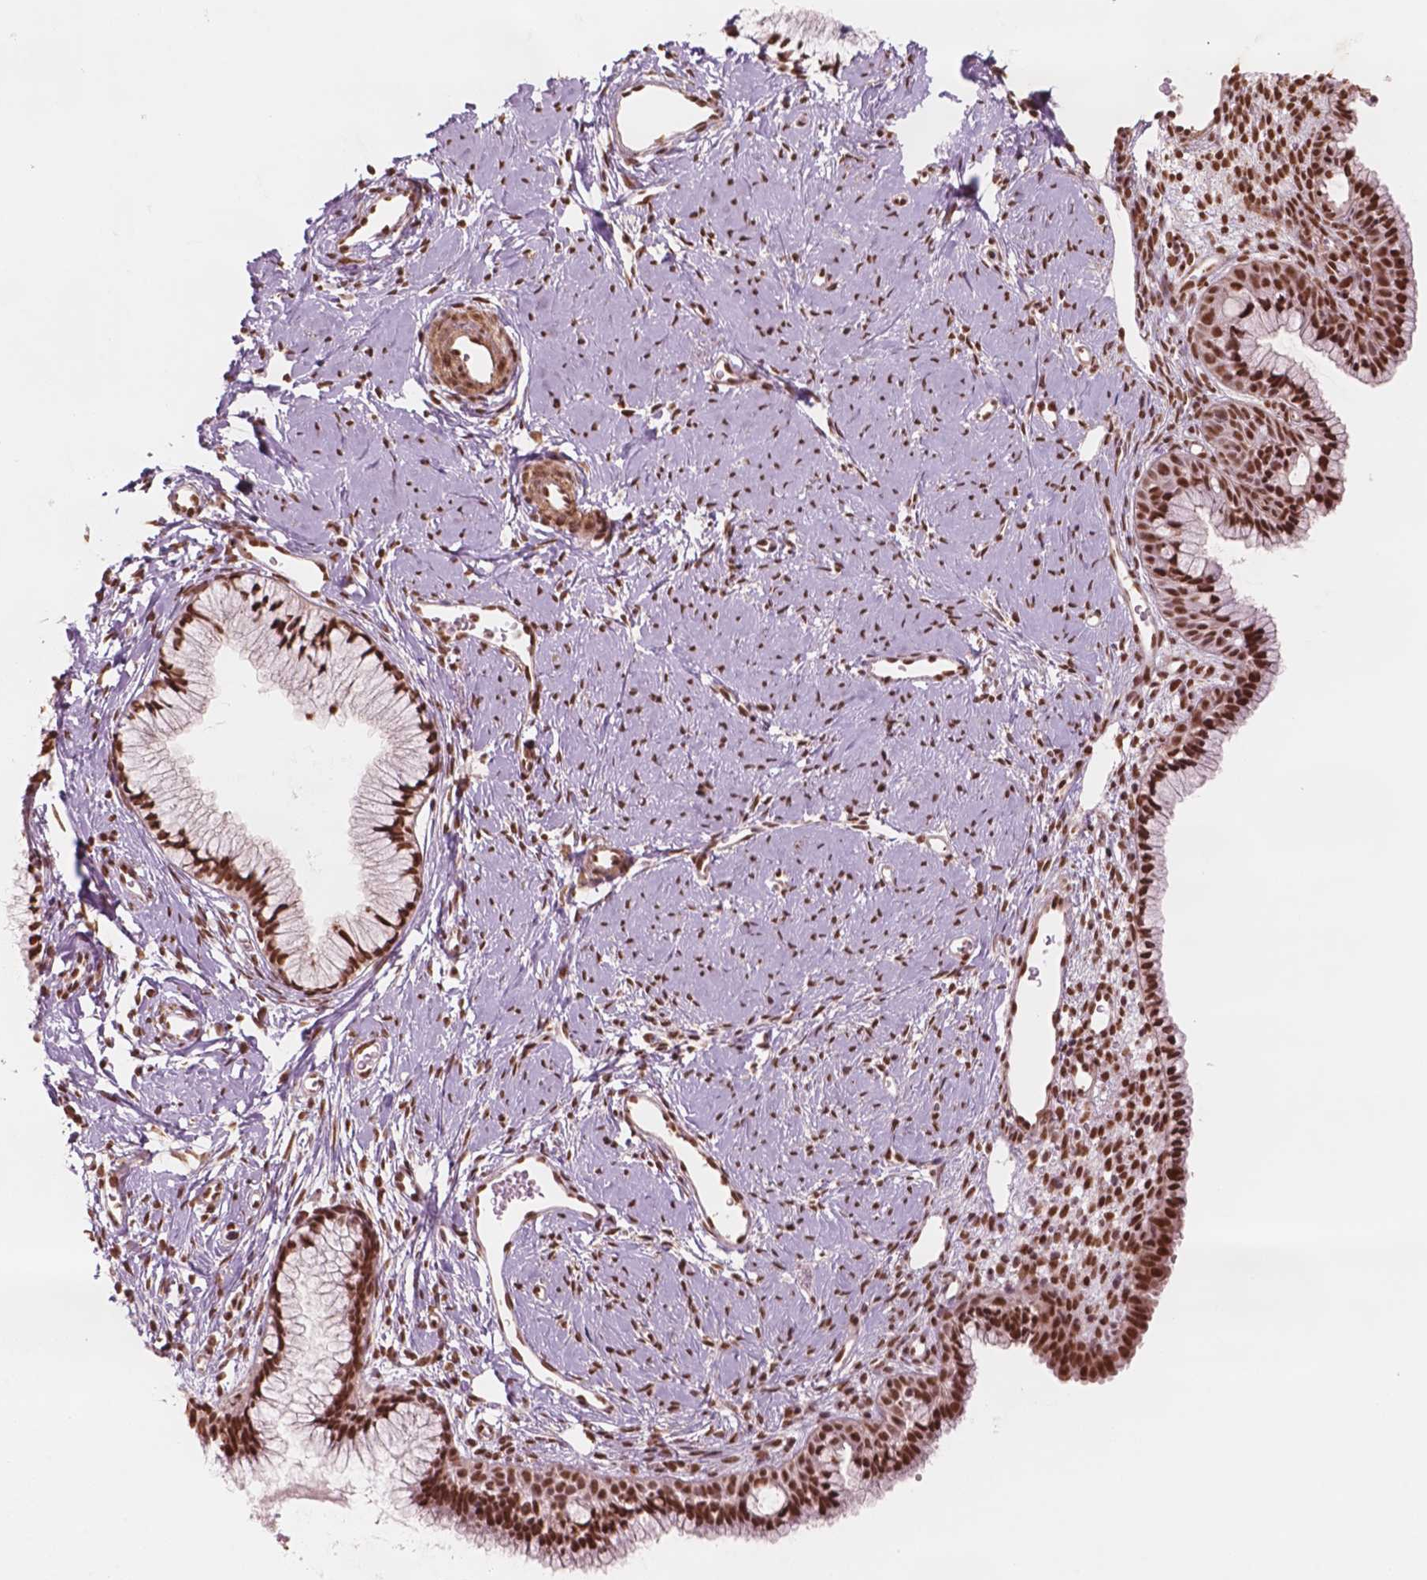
{"staining": {"intensity": "strong", "quantity": ">75%", "location": "nuclear"}, "tissue": "cervix", "cell_type": "Glandular cells", "image_type": "normal", "snomed": [{"axis": "morphology", "description": "Normal tissue, NOS"}, {"axis": "topography", "description": "Cervix"}], "caption": "This histopathology image exhibits unremarkable cervix stained with immunohistochemistry (IHC) to label a protein in brown. The nuclear of glandular cells show strong positivity for the protein. Nuclei are counter-stained blue.", "gene": "GTF3C5", "patient": {"sex": "female", "age": 40}}